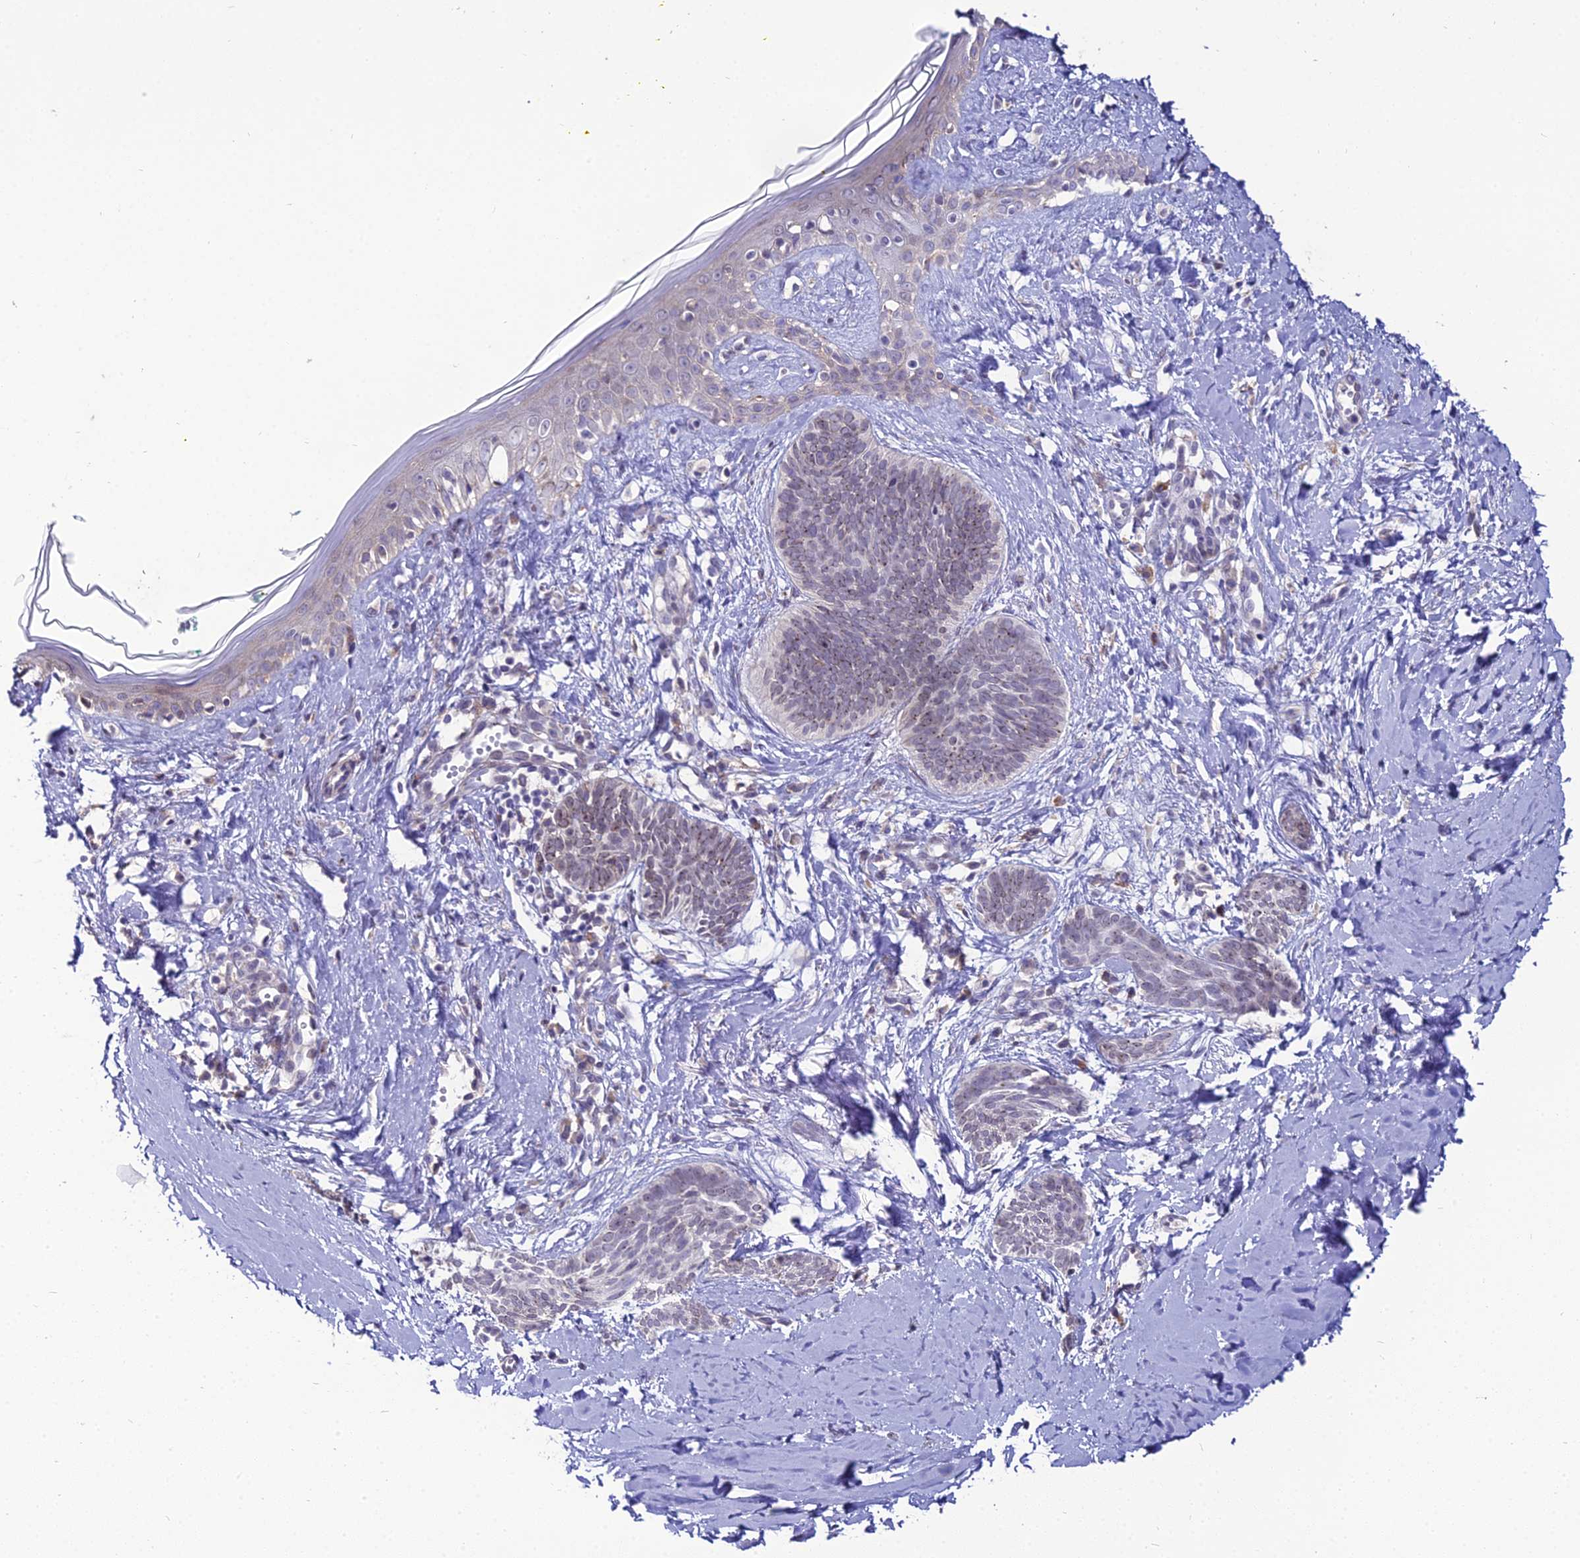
{"staining": {"intensity": "negative", "quantity": "none", "location": "none"}, "tissue": "skin cancer", "cell_type": "Tumor cells", "image_type": "cancer", "snomed": [{"axis": "morphology", "description": "Basal cell carcinoma"}, {"axis": "topography", "description": "Skin"}], "caption": "Immunohistochemical staining of human skin cancer demonstrates no significant positivity in tumor cells. (DAB IHC with hematoxylin counter stain).", "gene": "TROAP", "patient": {"sex": "female", "age": 81}}